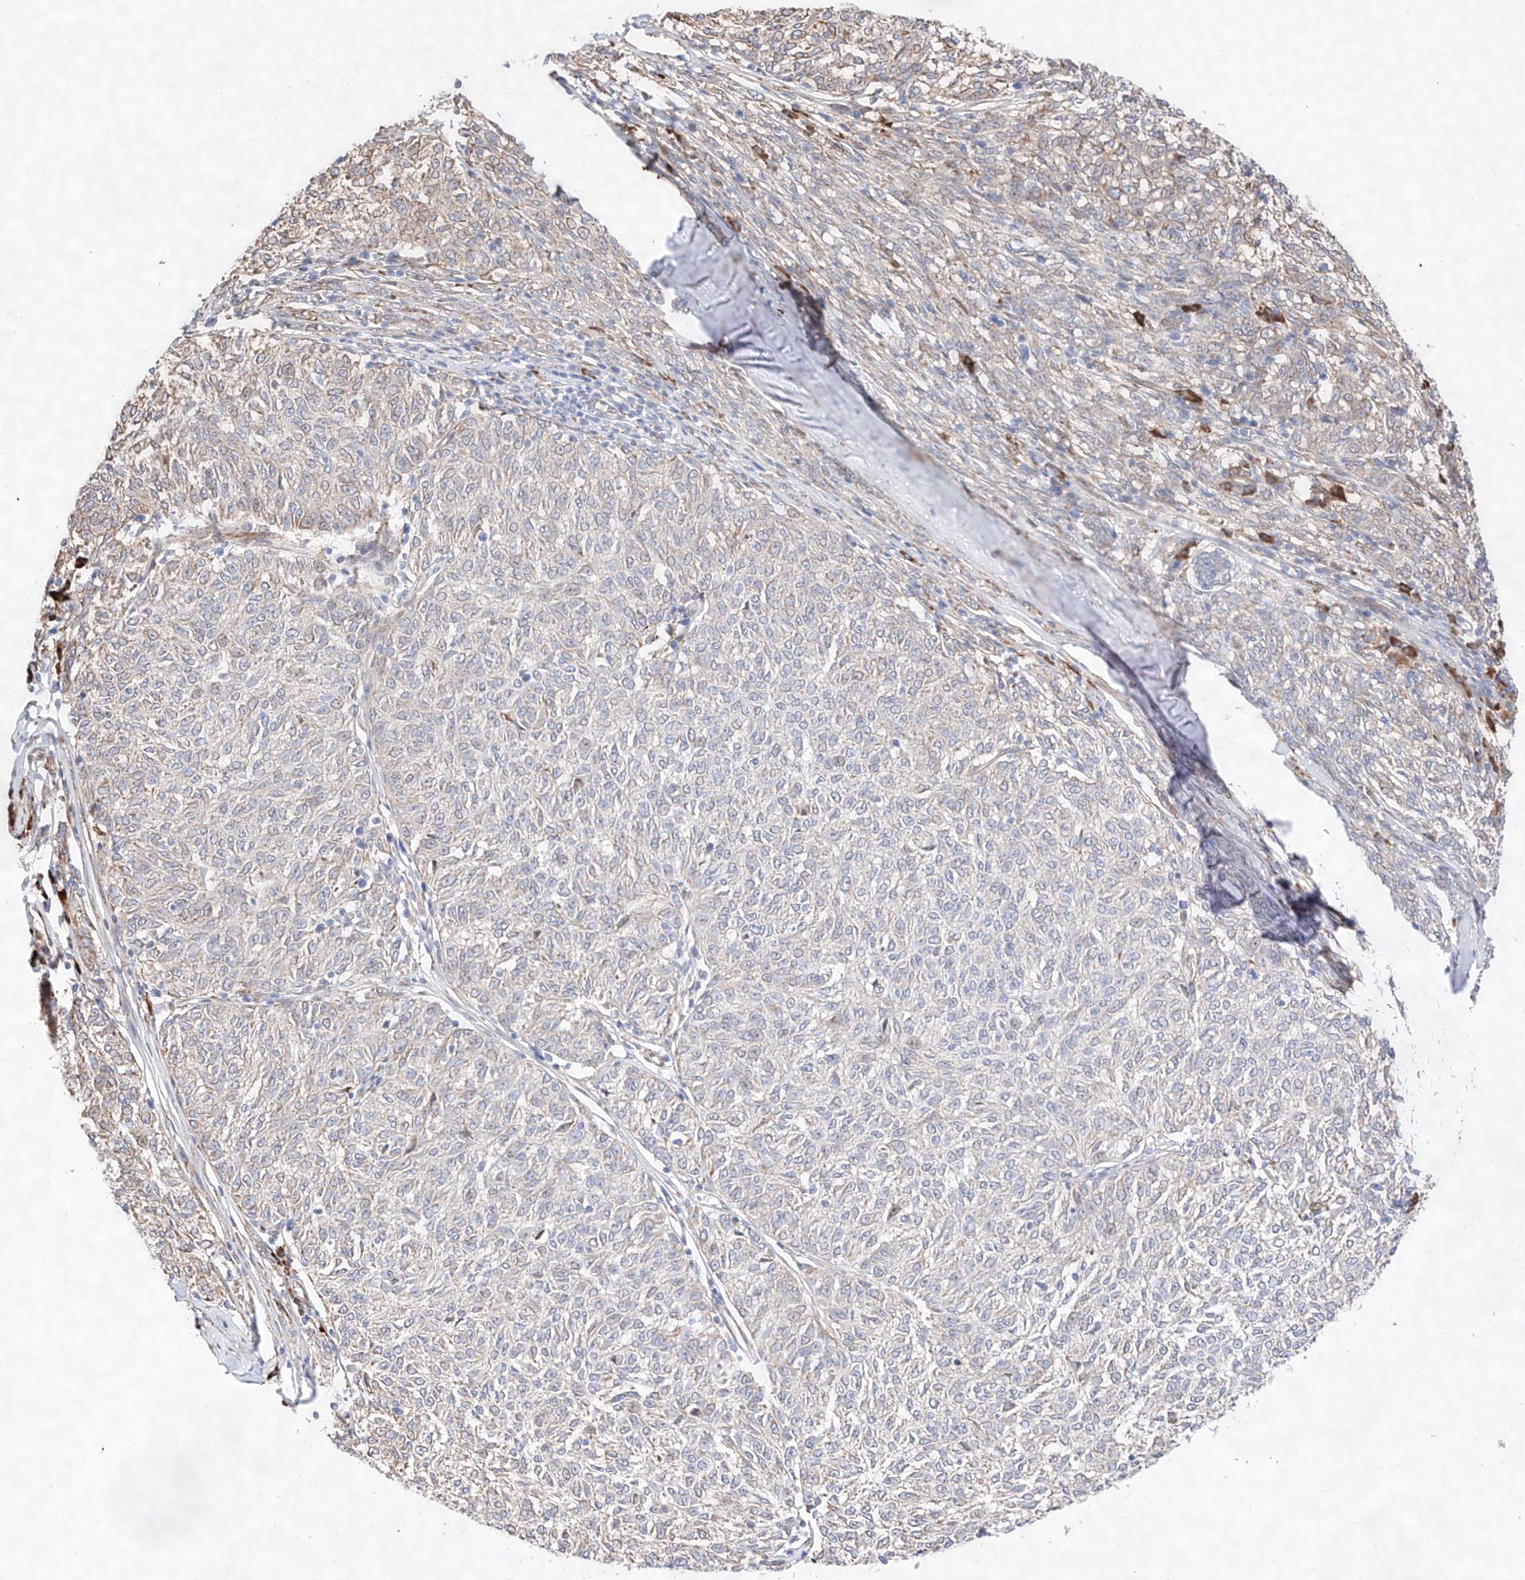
{"staining": {"intensity": "negative", "quantity": "none", "location": "none"}, "tissue": "melanoma", "cell_type": "Tumor cells", "image_type": "cancer", "snomed": [{"axis": "morphology", "description": "Malignant melanoma, NOS"}, {"axis": "topography", "description": "Skin"}], "caption": "High magnification brightfield microscopy of melanoma stained with DAB (brown) and counterstained with hematoxylin (blue): tumor cells show no significant positivity. Brightfield microscopy of immunohistochemistry stained with DAB (3,3'-diaminobenzidine) (brown) and hematoxylin (blue), captured at high magnification.", "gene": "ATP9B", "patient": {"sex": "female", "age": 72}}